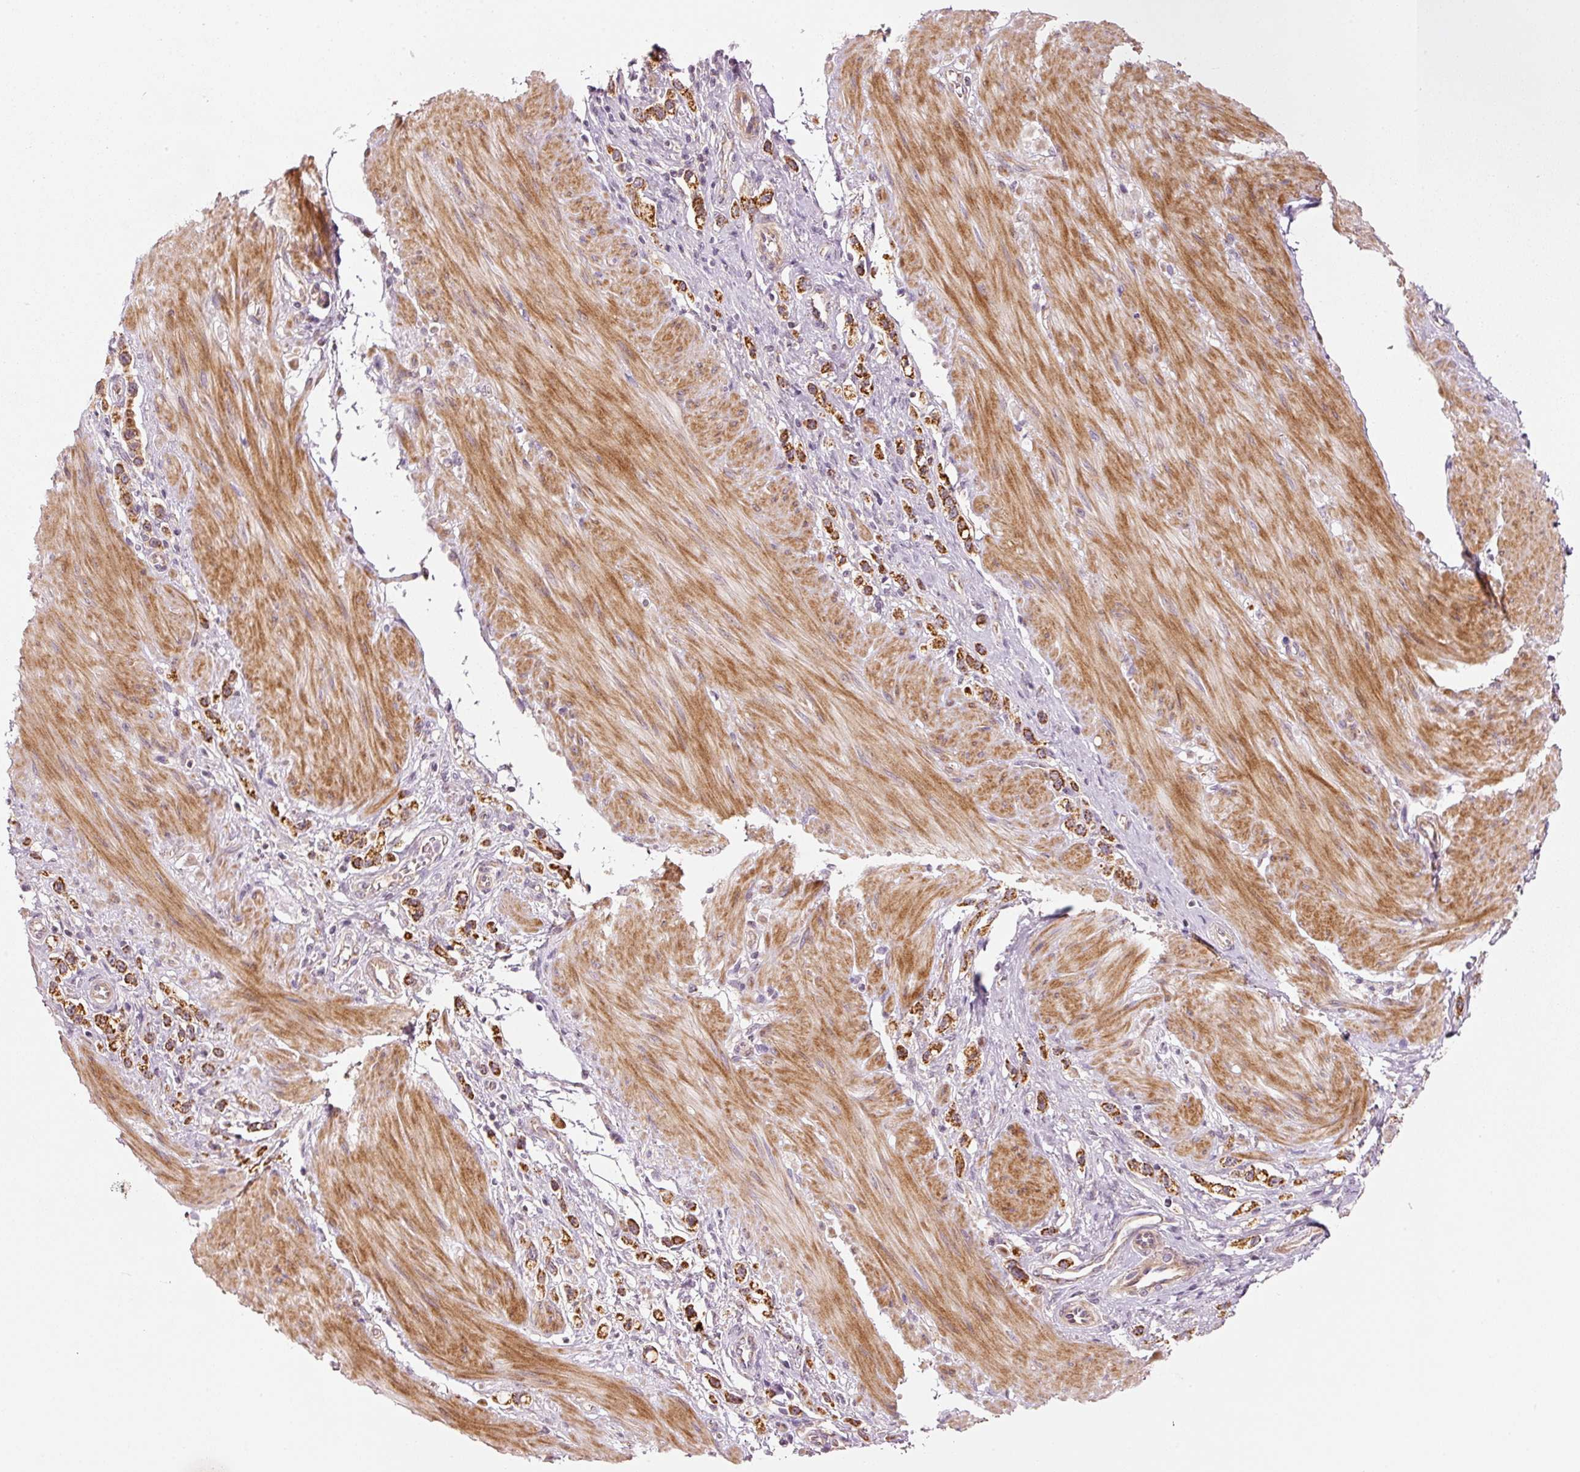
{"staining": {"intensity": "strong", "quantity": ">75%", "location": "cytoplasmic/membranous"}, "tissue": "stomach cancer", "cell_type": "Tumor cells", "image_type": "cancer", "snomed": [{"axis": "morphology", "description": "Adenocarcinoma, NOS"}, {"axis": "topography", "description": "Stomach"}], "caption": "Brown immunohistochemical staining in stomach cancer displays strong cytoplasmic/membranous expression in approximately >75% of tumor cells. The protein is shown in brown color, while the nuclei are stained blue.", "gene": "ARHGAP22", "patient": {"sex": "female", "age": 65}}